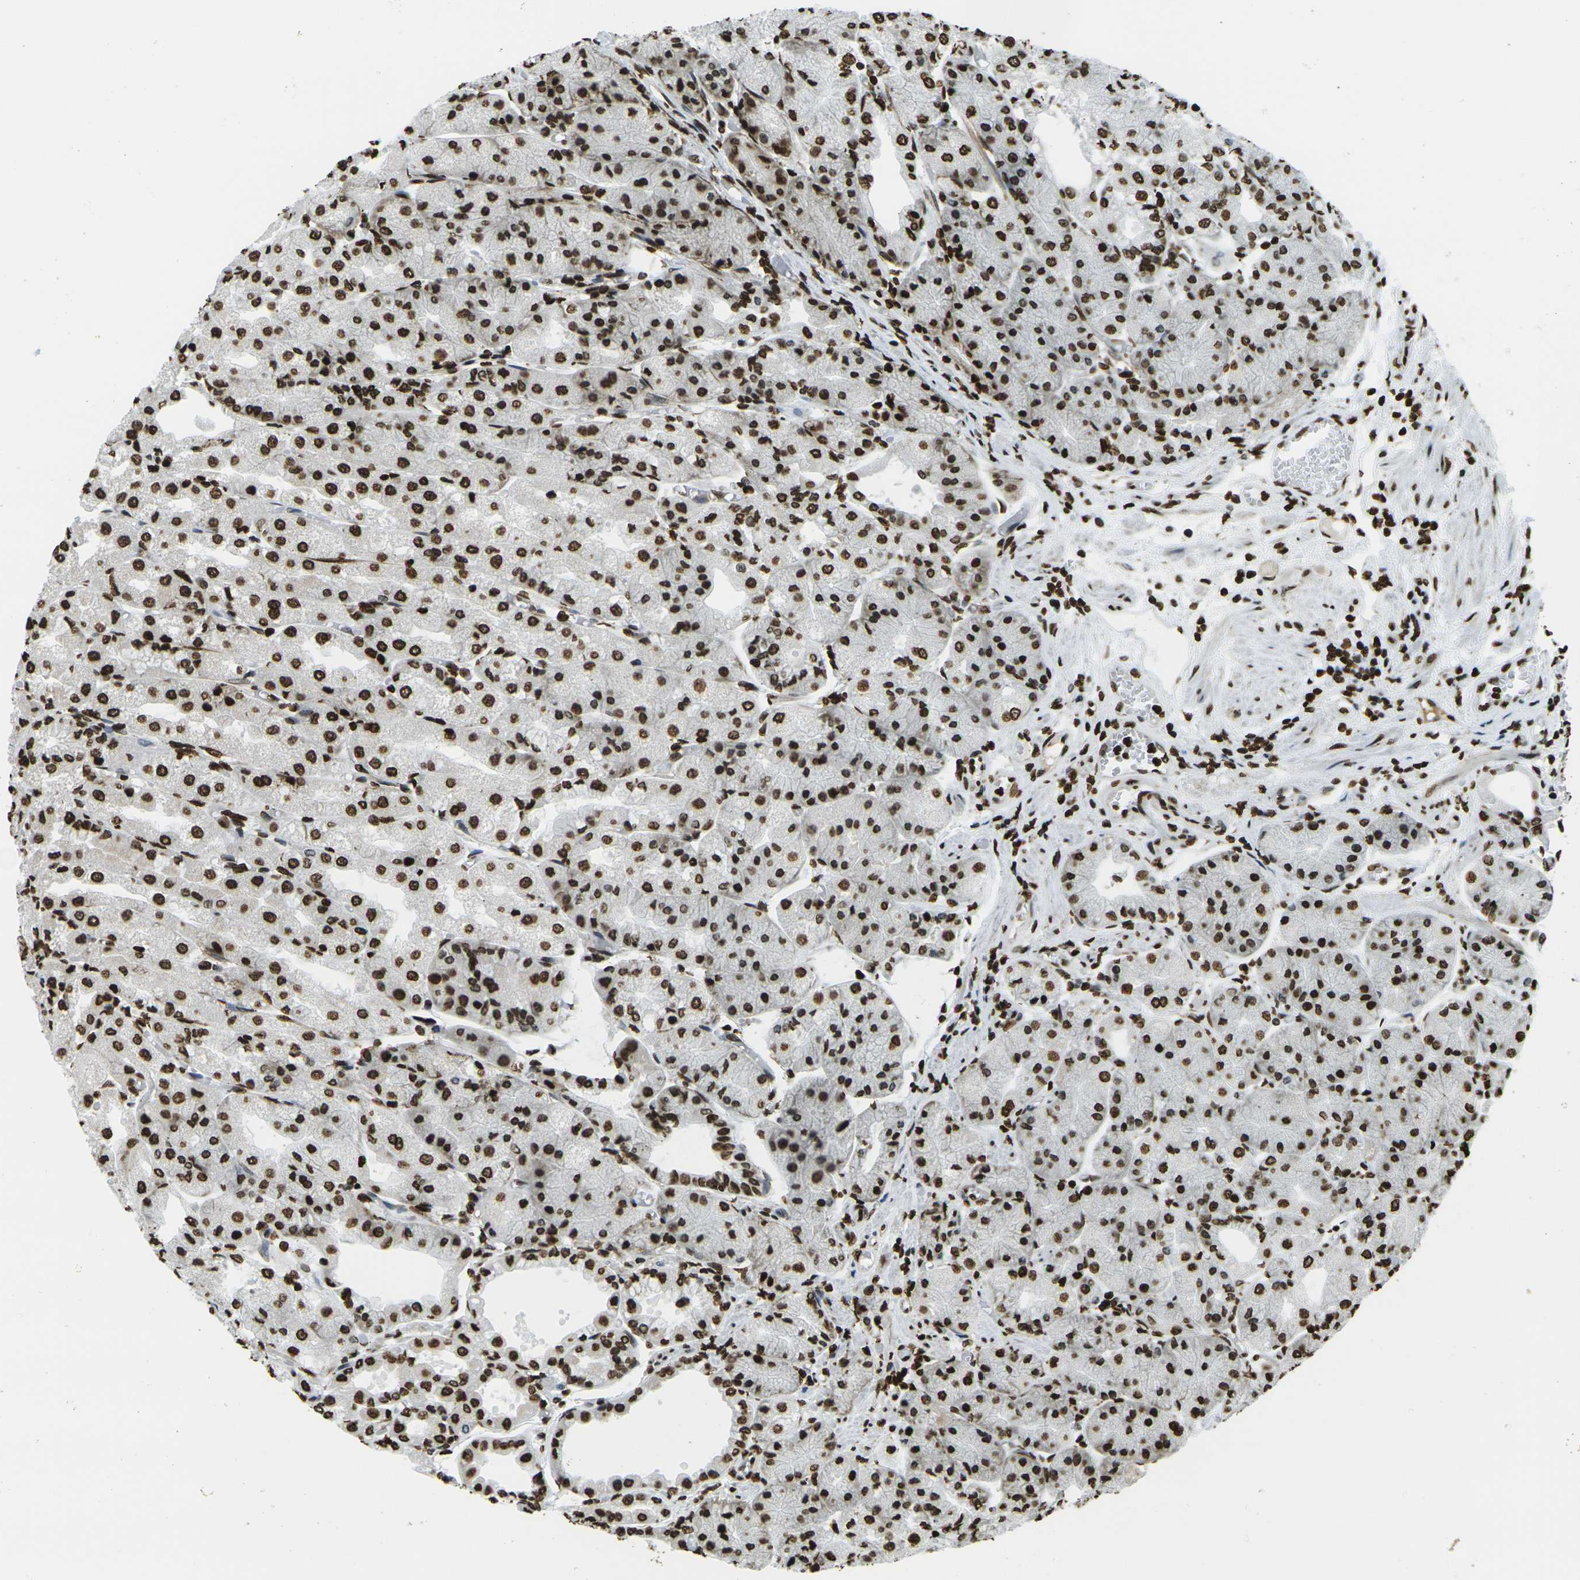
{"staining": {"intensity": "strong", "quantity": ">75%", "location": "nuclear"}, "tissue": "stomach", "cell_type": "Glandular cells", "image_type": "normal", "snomed": [{"axis": "morphology", "description": "Normal tissue, NOS"}, {"axis": "topography", "description": "Stomach, upper"}], "caption": "Protein analysis of unremarkable stomach shows strong nuclear expression in approximately >75% of glandular cells.", "gene": "H1", "patient": {"sex": "male", "age": 72}}